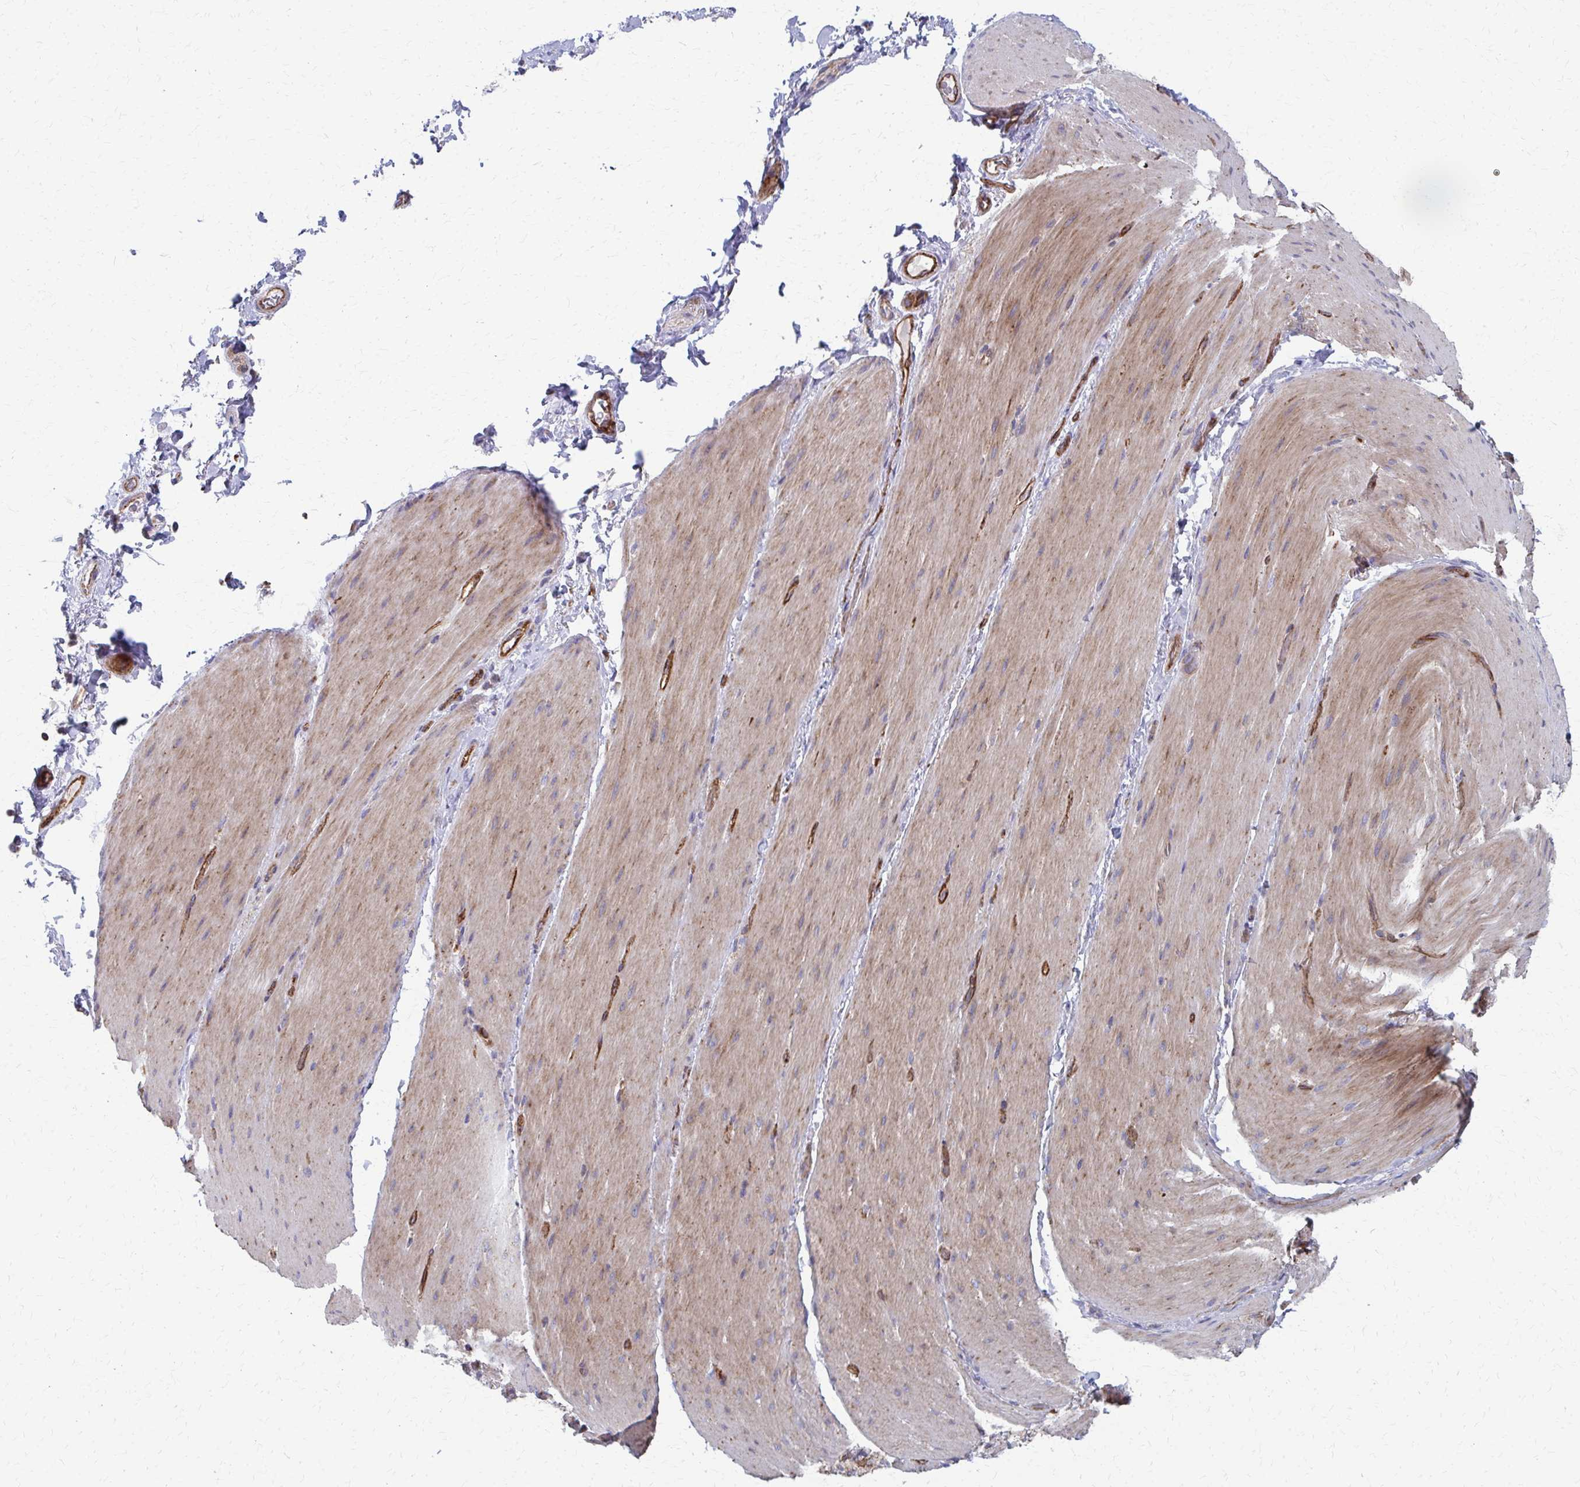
{"staining": {"intensity": "weak", "quantity": "<25%", "location": "cytoplasmic/membranous"}, "tissue": "smooth muscle", "cell_type": "Smooth muscle cells", "image_type": "normal", "snomed": [{"axis": "morphology", "description": "Normal tissue, NOS"}, {"axis": "topography", "description": "Smooth muscle"}, {"axis": "topography", "description": "Colon"}], "caption": "Immunohistochemistry photomicrograph of normal smooth muscle: human smooth muscle stained with DAB (3,3'-diaminobenzidine) demonstrates no significant protein expression in smooth muscle cells.", "gene": "FAHD1", "patient": {"sex": "male", "age": 73}}